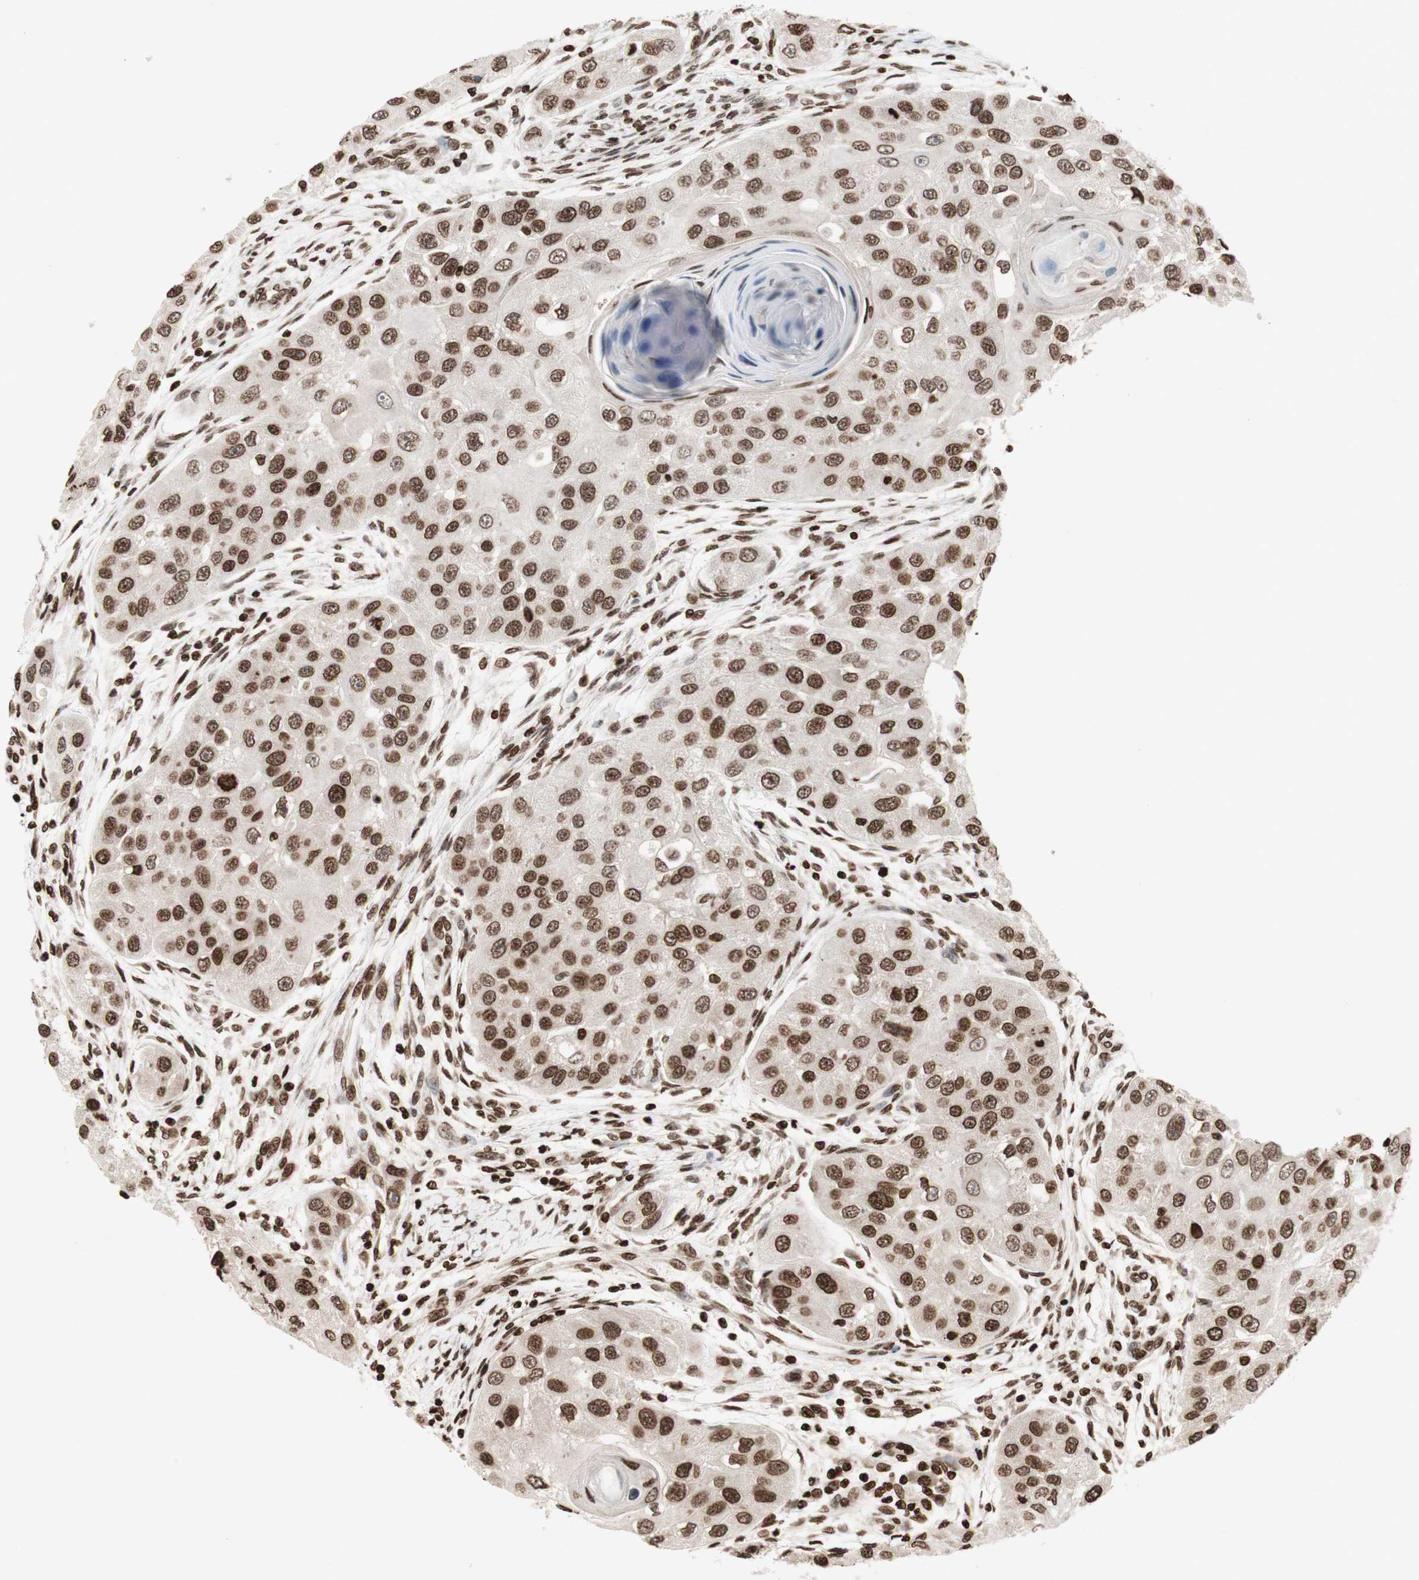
{"staining": {"intensity": "moderate", "quantity": ">75%", "location": "nuclear"}, "tissue": "head and neck cancer", "cell_type": "Tumor cells", "image_type": "cancer", "snomed": [{"axis": "morphology", "description": "Normal tissue, NOS"}, {"axis": "morphology", "description": "Squamous cell carcinoma, NOS"}, {"axis": "topography", "description": "Skeletal muscle"}, {"axis": "topography", "description": "Head-Neck"}], "caption": "Squamous cell carcinoma (head and neck) stained with DAB IHC reveals medium levels of moderate nuclear positivity in about >75% of tumor cells. (DAB (3,3'-diaminobenzidine) = brown stain, brightfield microscopy at high magnification).", "gene": "NCOA3", "patient": {"sex": "male", "age": 51}}